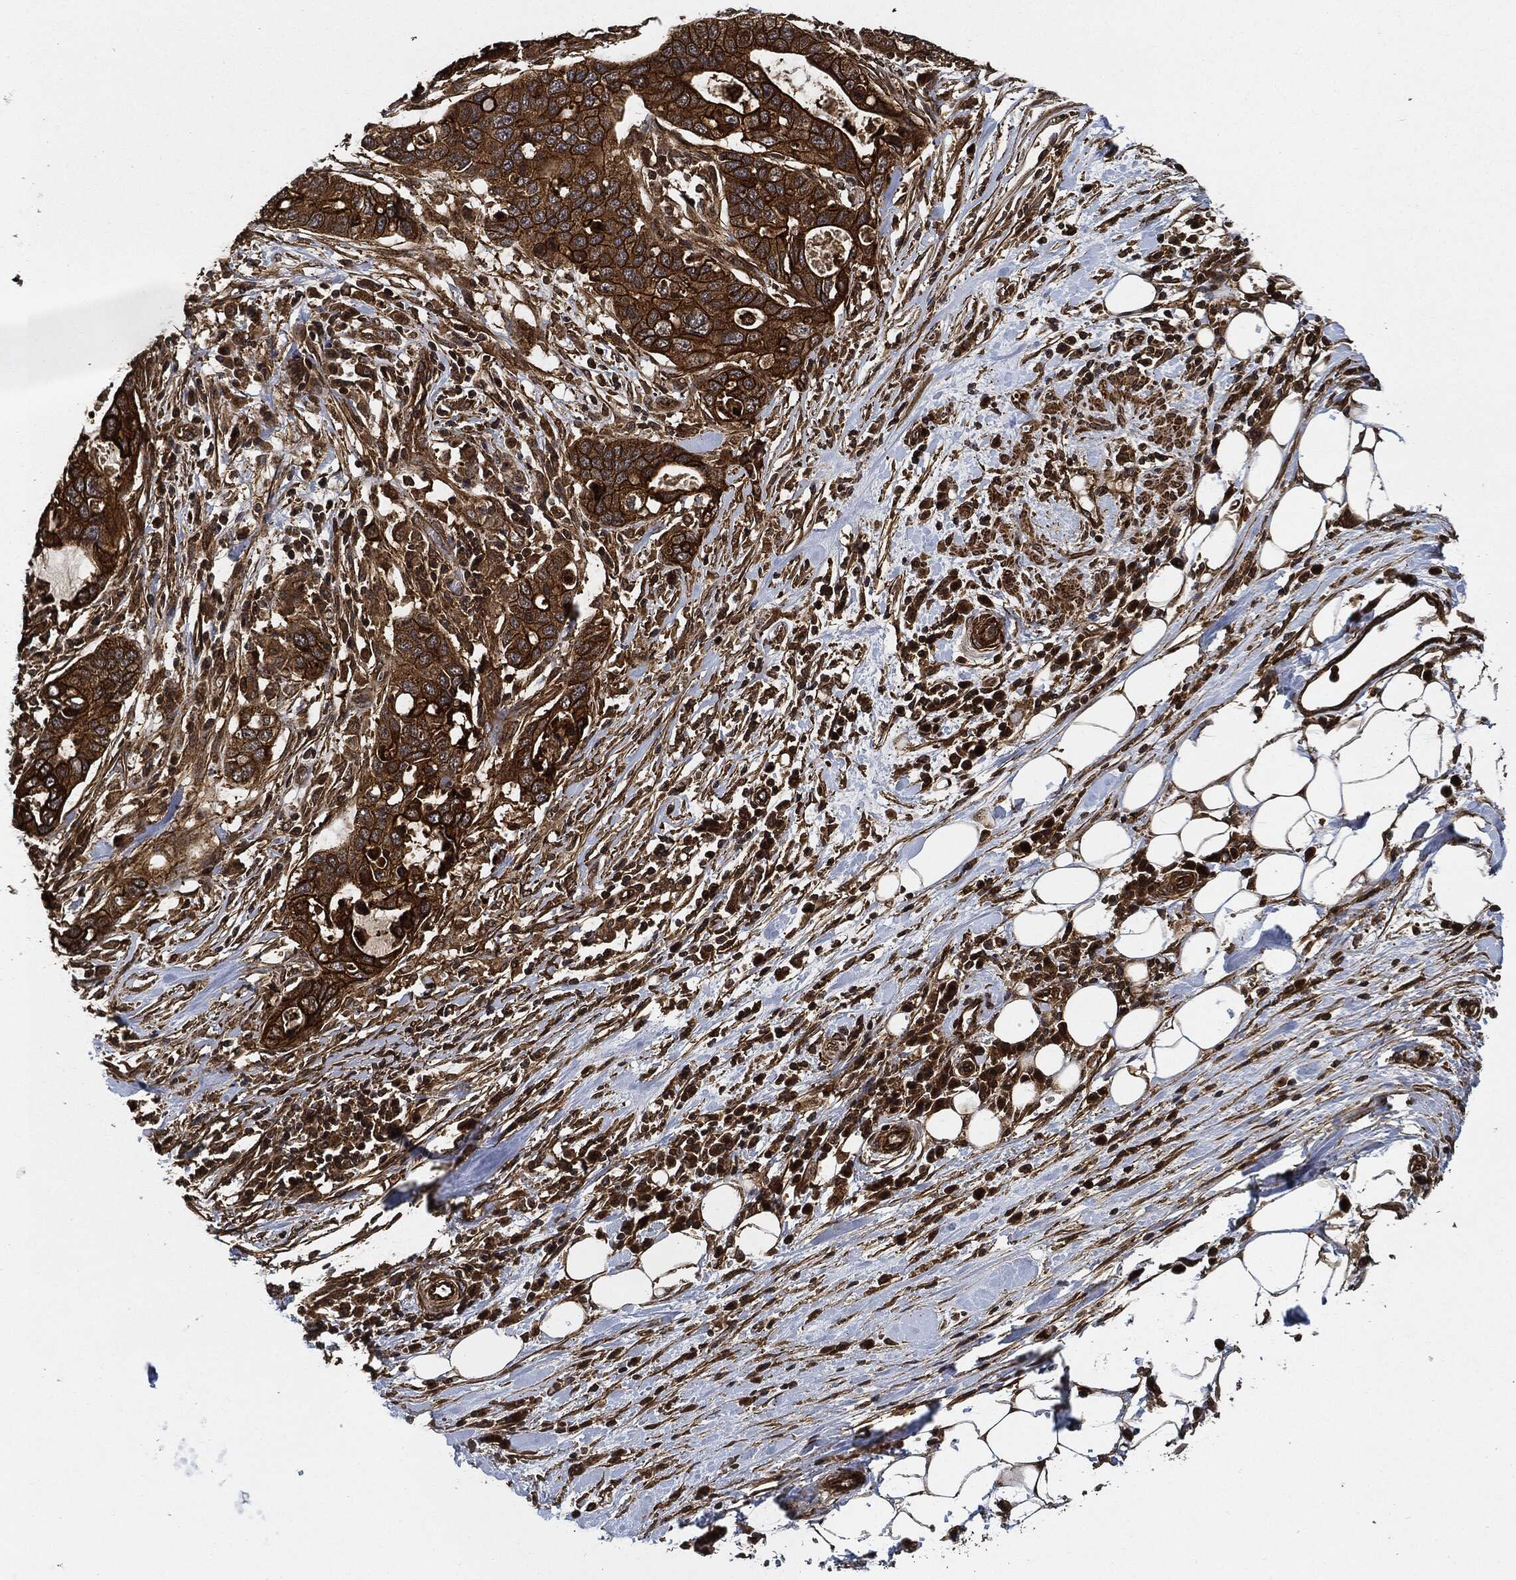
{"staining": {"intensity": "strong", "quantity": ">75%", "location": "cytoplasmic/membranous"}, "tissue": "stomach cancer", "cell_type": "Tumor cells", "image_type": "cancer", "snomed": [{"axis": "morphology", "description": "Adenocarcinoma, NOS"}, {"axis": "topography", "description": "Stomach"}], "caption": "A high amount of strong cytoplasmic/membranous positivity is appreciated in approximately >75% of tumor cells in stomach cancer tissue.", "gene": "CEP290", "patient": {"sex": "male", "age": 54}}